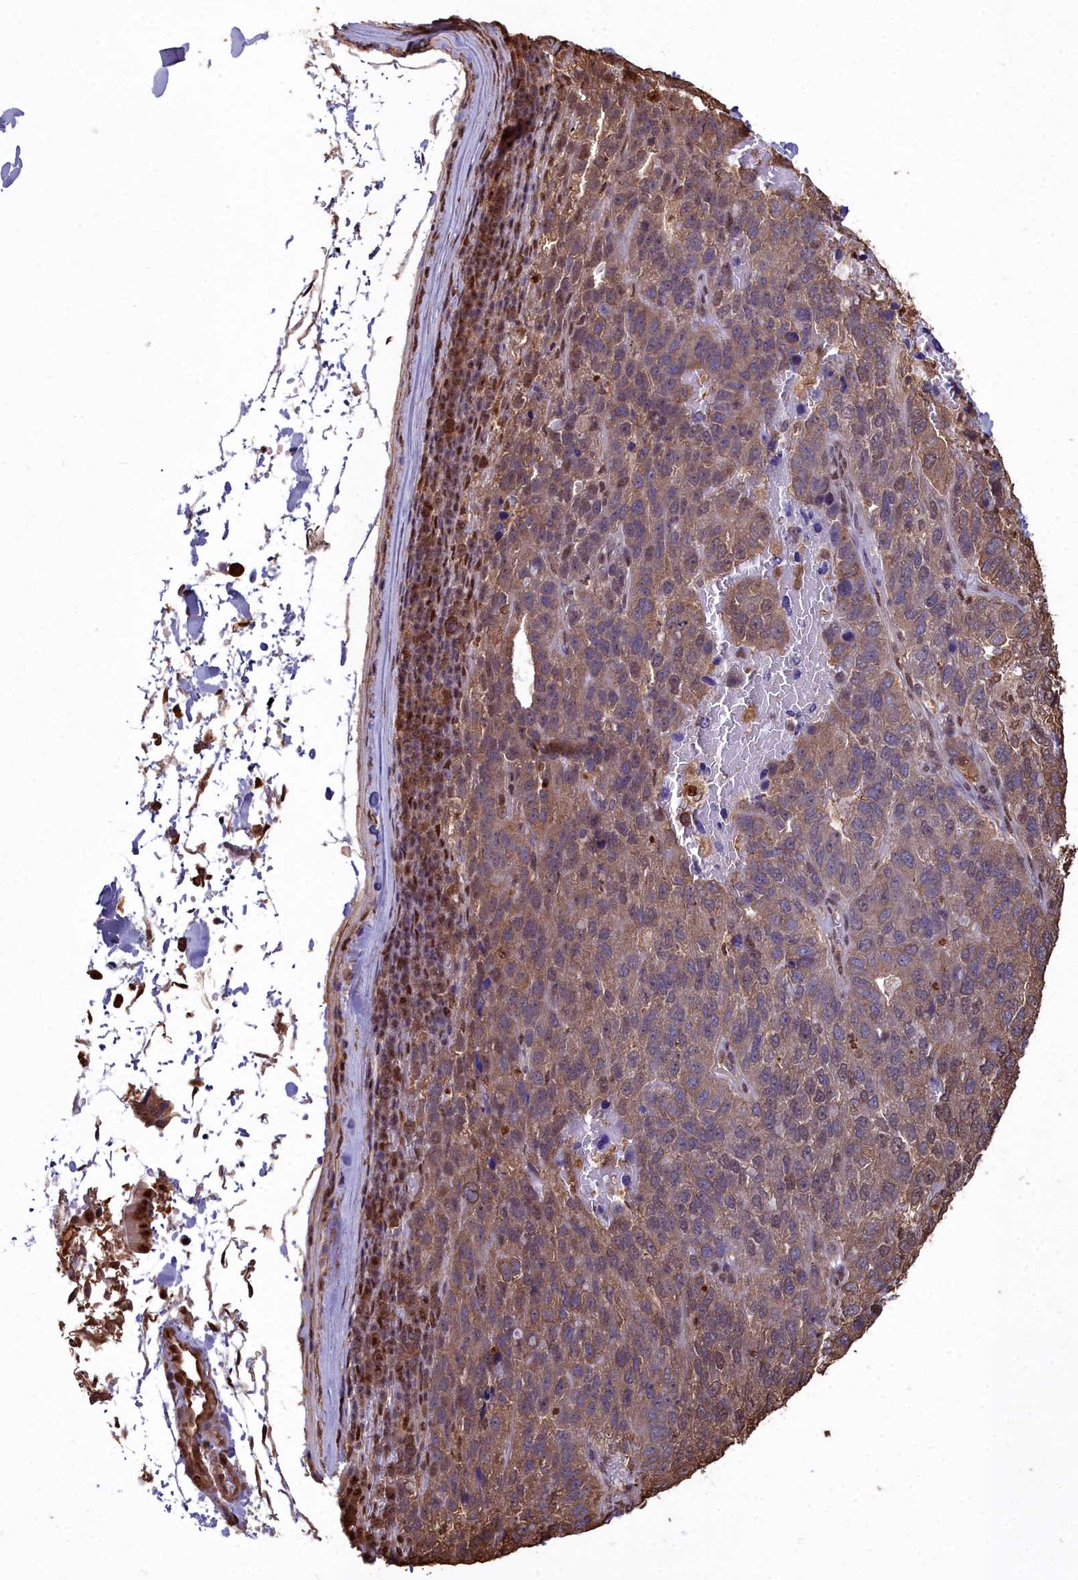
{"staining": {"intensity": "weak", "quantity": ">75%", "location": "cytoplasmic/membranous,nuclear"}, "tissue": "pancreatic cancer", "cell_type": "Tumor cells", "image_type": "cancer", "snomed": [{"axis": "morphology", "description": "Adenocarcinoma, NOS"}, {"axis": "topography", "description": "Pancreas"}], "caption": "Approximately >75% of tumor cells in human pancreatic adenocarcinoma show weak cytoplasmic/membranous and nuclear protein positivity as visualized by brown immunohistochemical staining.", "gene": "GAPDH", "patient": {"sex": "female", "age": 61}}